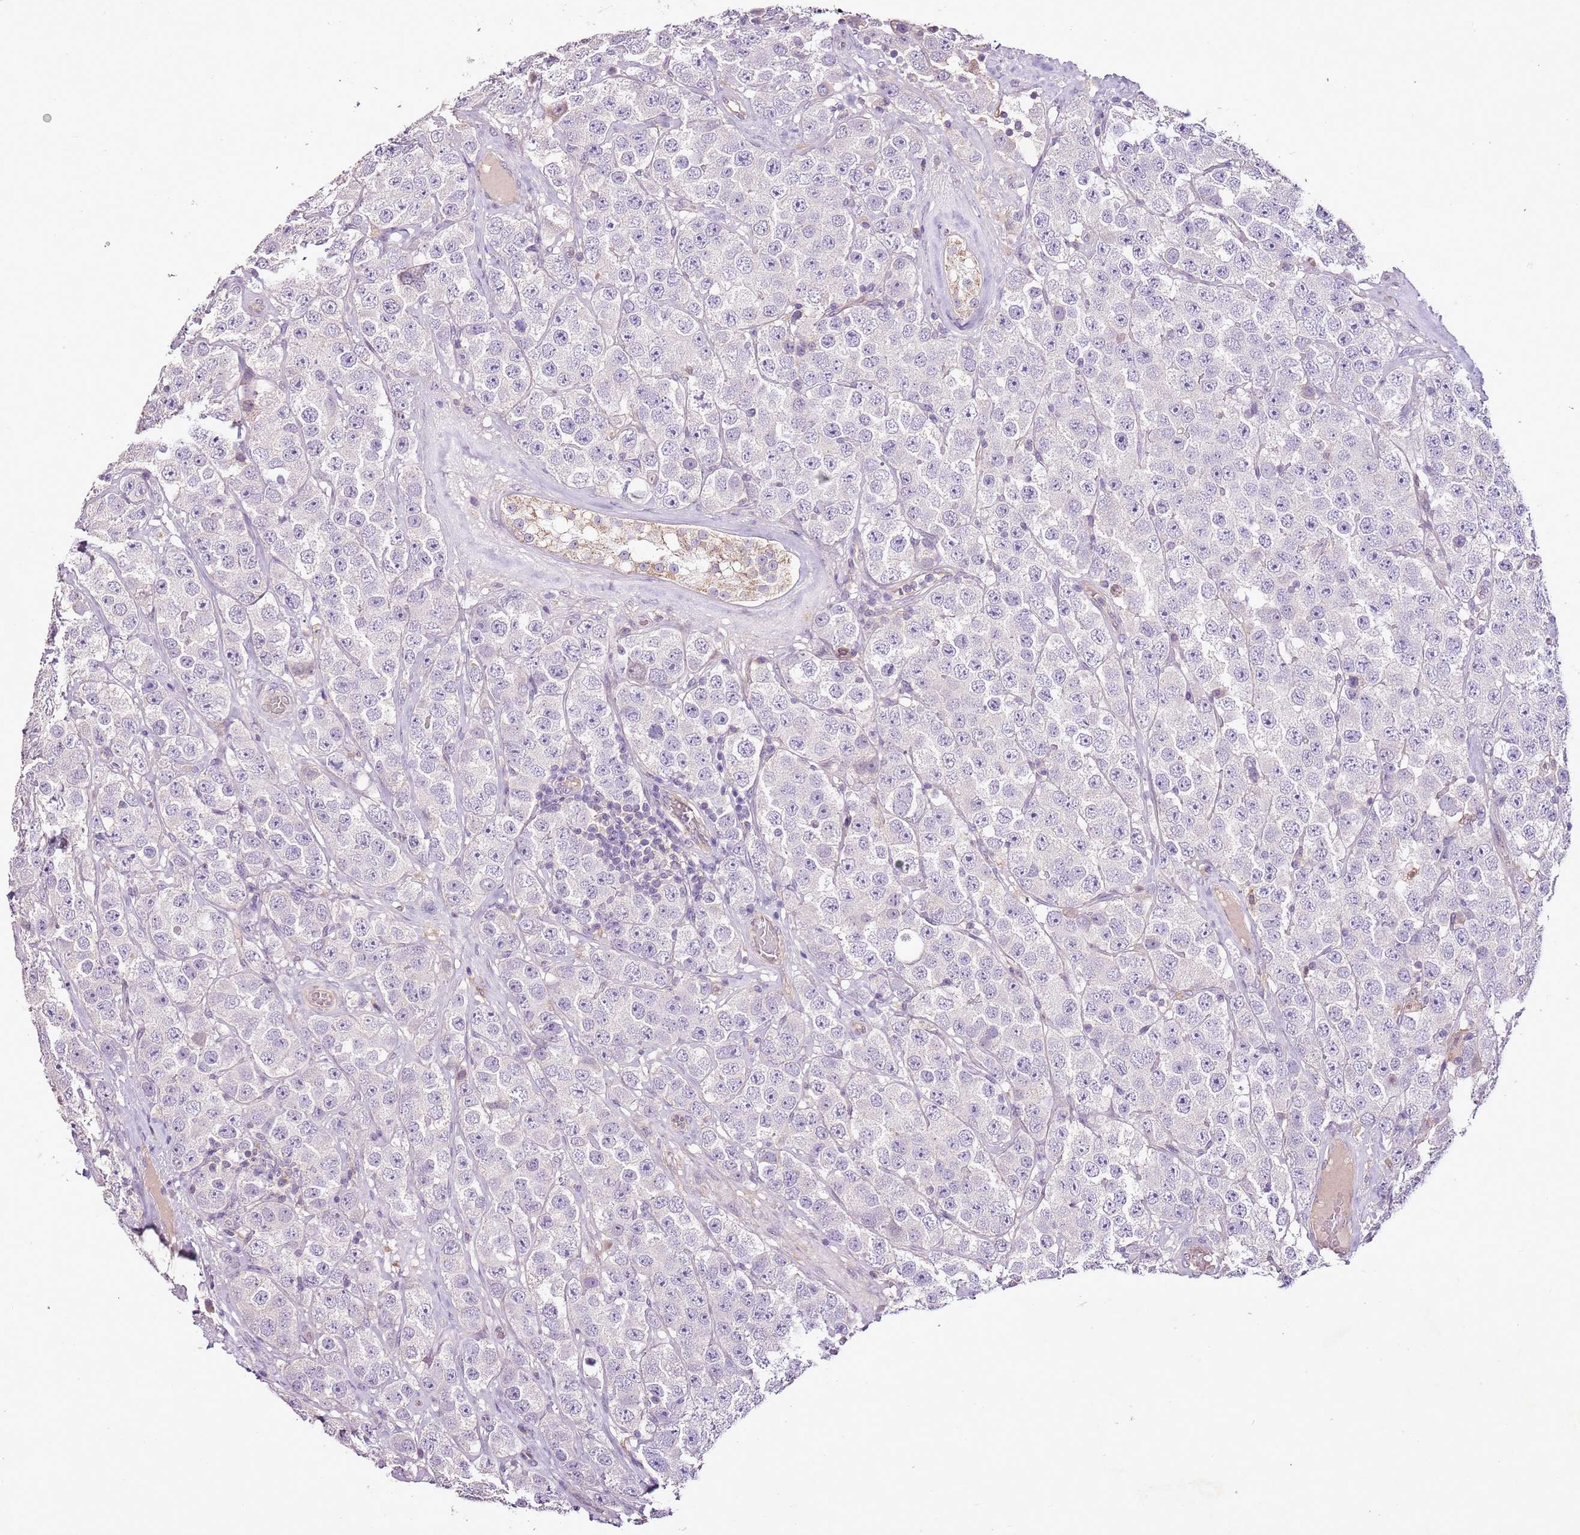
{"staining": {"intensity": "negative", "quantity": "none", "location": "none"}, "tissue": "testis cancer", "cell_type": "Tumor cells", "image_type": "cancer", "snomed": [{"axis": "morphology", "description": "Seminoma, NOS"}, {"axis": "topography", "description": "Testis"}], "caption": "This is an immunohistochemistry (IHC) histopathology image of testis cancer (seminoma). There is no staining in tumor cells.", "gene": "CMKLR1", "patient": {"sex": "male", "age": 28}}